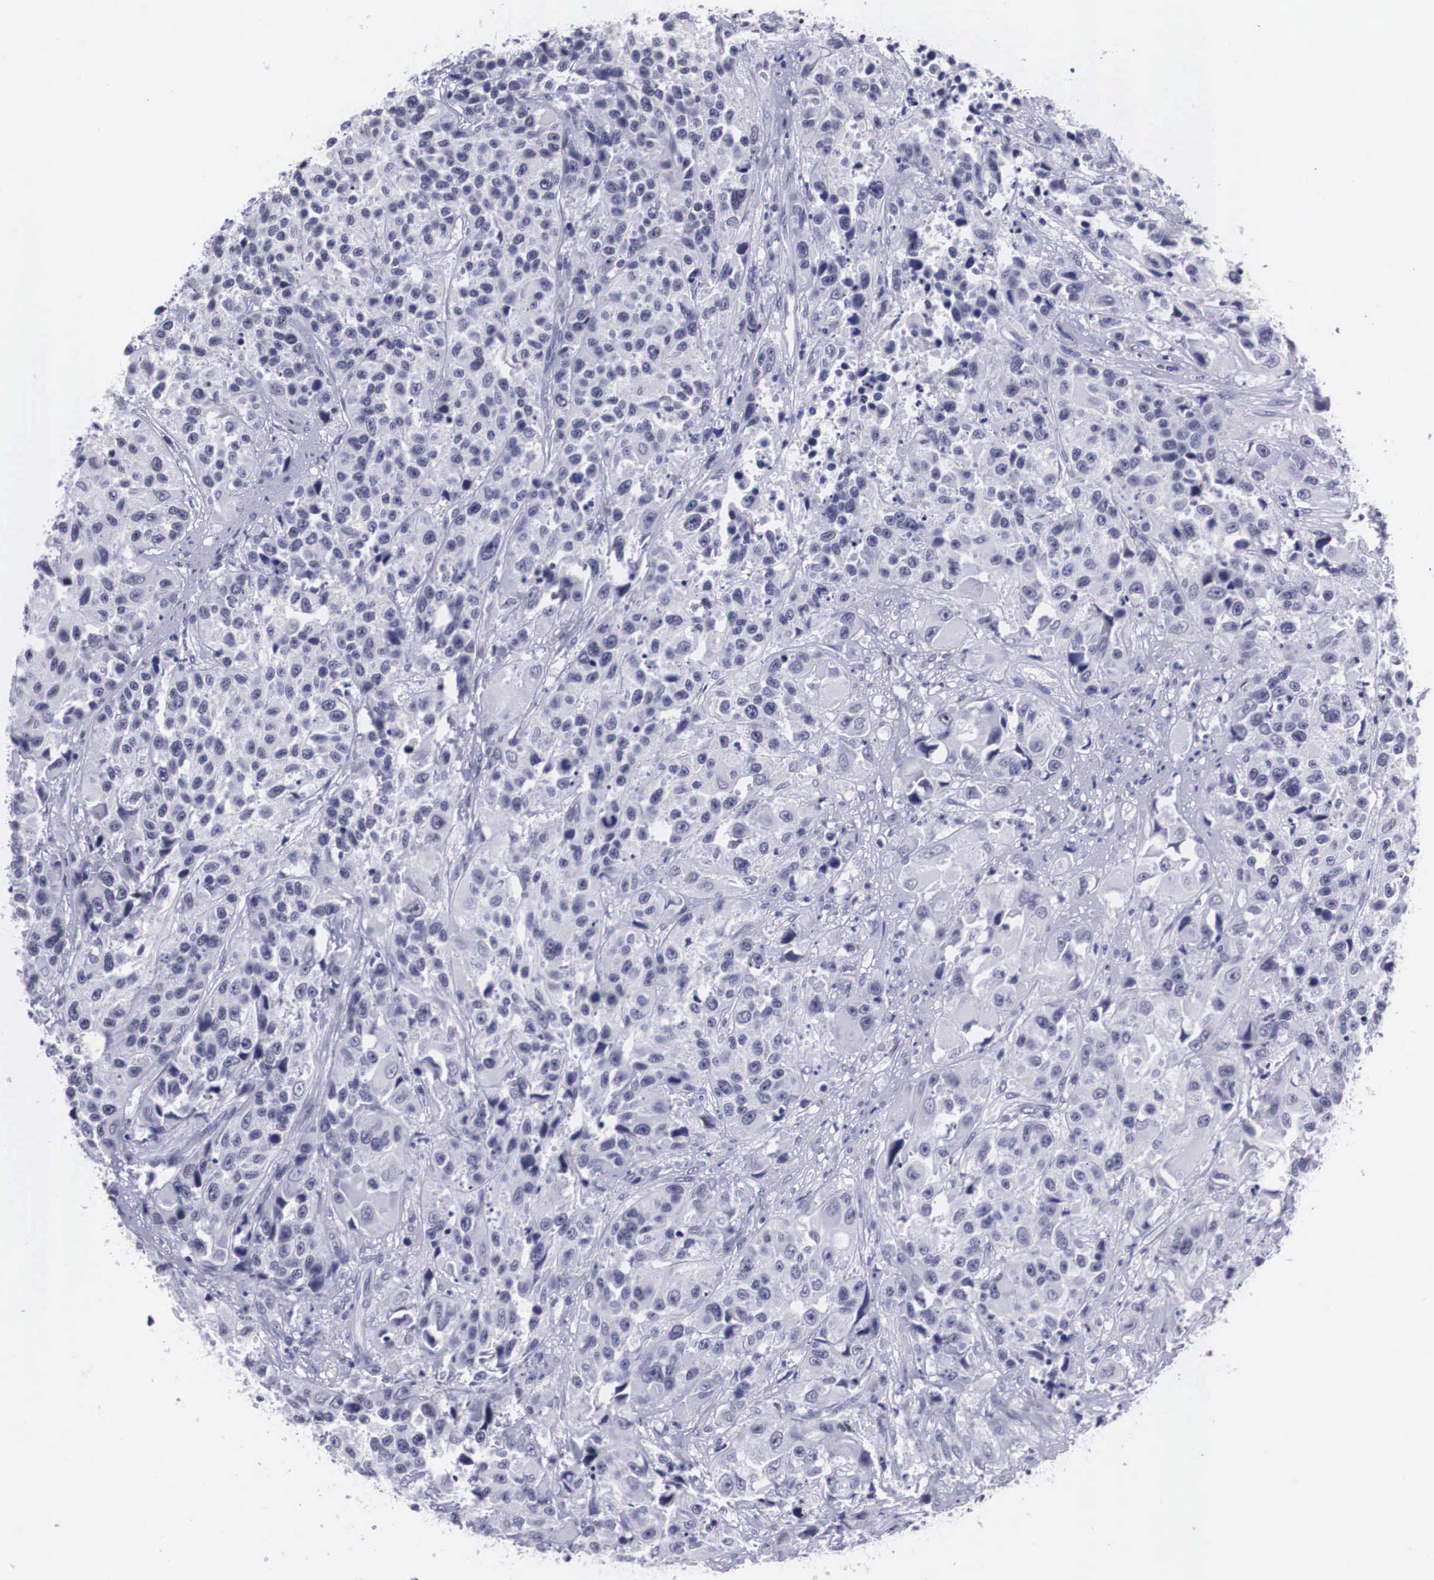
{"staining": {"intensity": "negative", "quantity": "none", "location": "none"}, "tissue": "urothelial cancer", "cell_type": "Tumor cells", "image_type": "cancer", "snomed": [{"axis": "morphology", "description": "Urothelial carcinoma, High grade"}, {"axis": "topography", "description": "Urinary bladder"}], "caption": "Tumor cells are negative for protein expression in human high-grade urothelial carcinoma.", "gene": "C22orf31", "patient": {"sex": "female", "age": 81}}